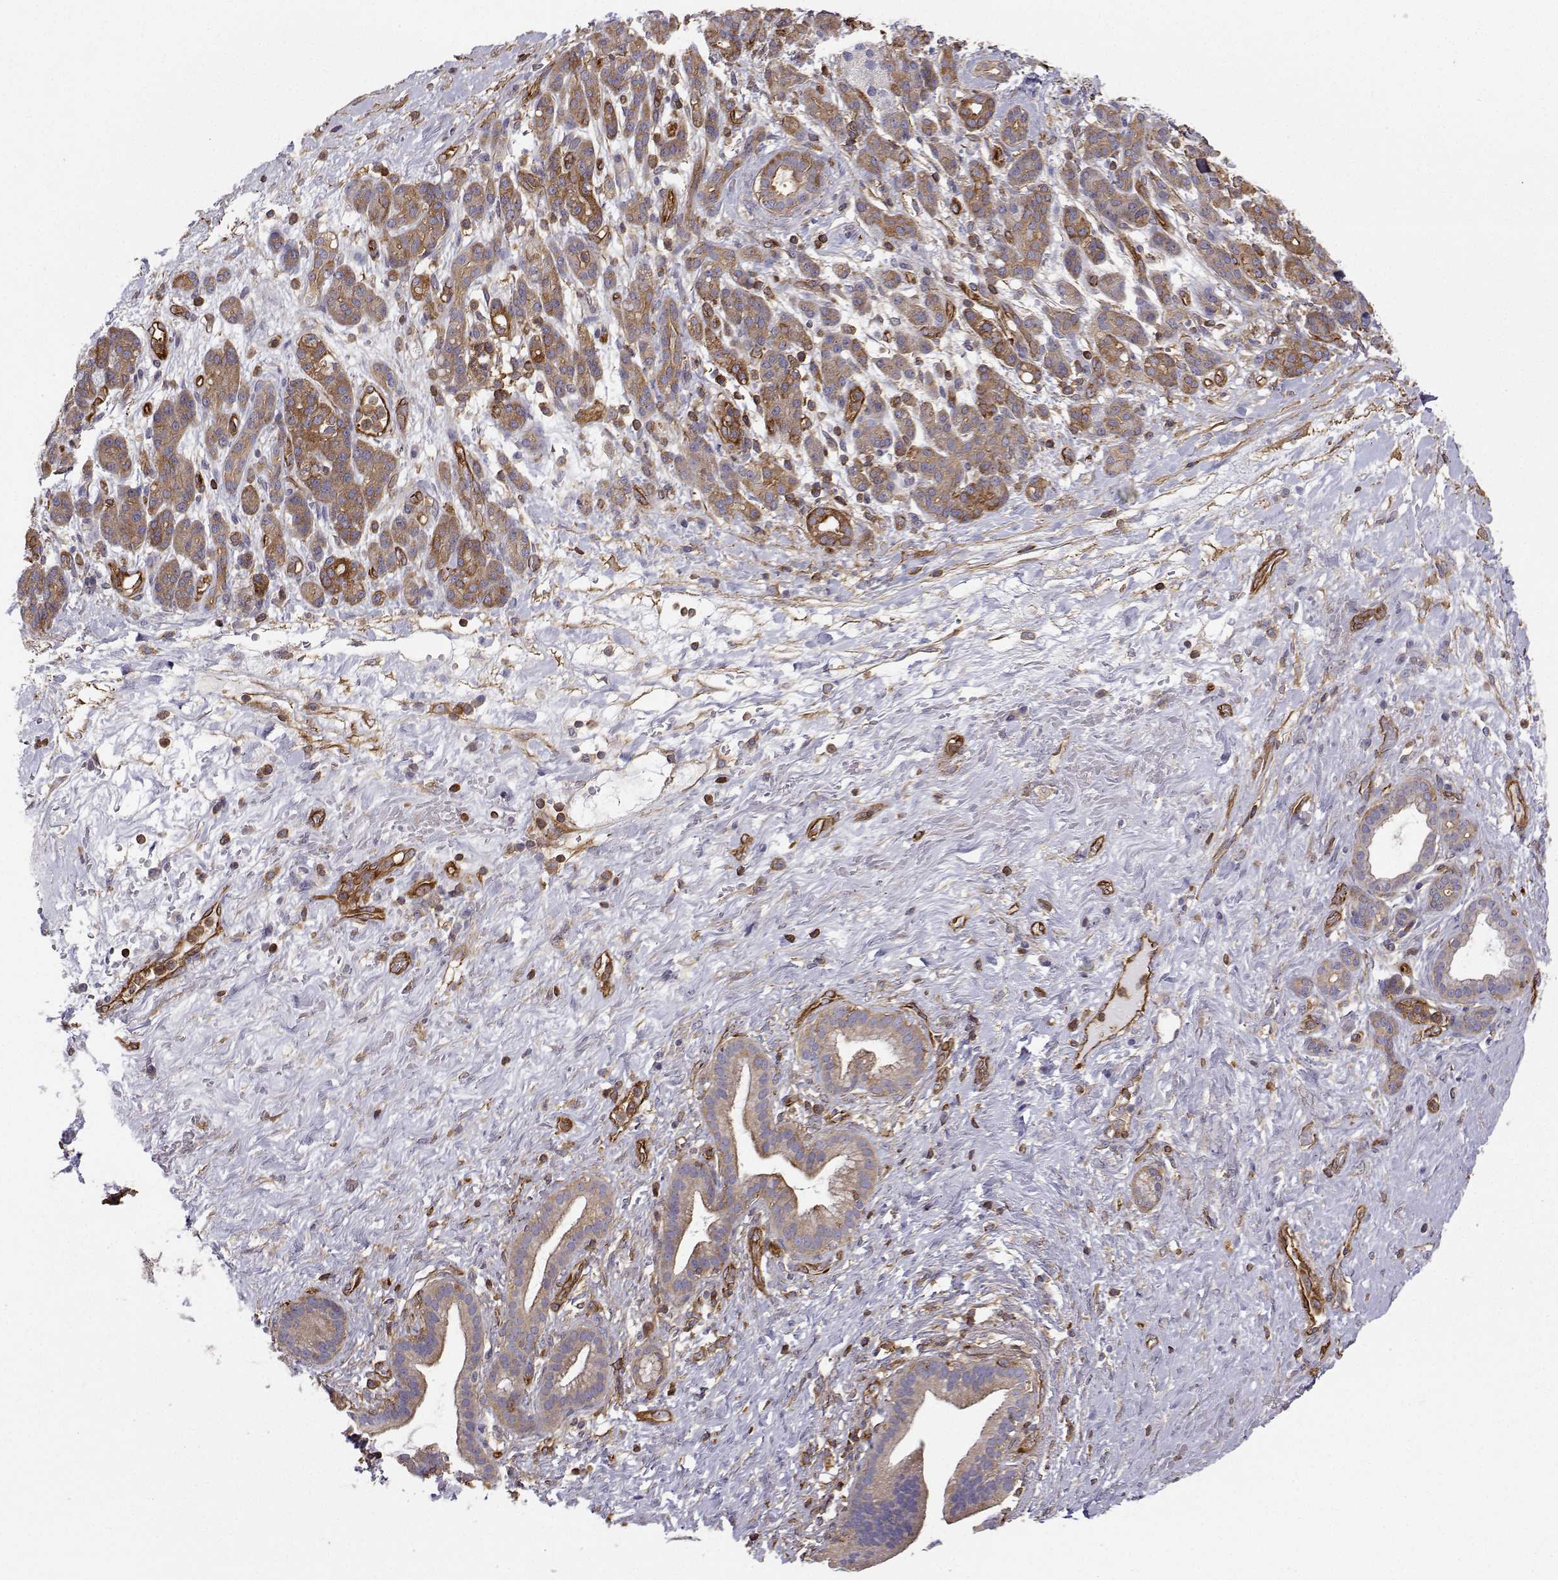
{"staining": {"intensity": "weak", "quantity": "<25%", "location": "cytoplasmic/membranous"}, "tissue": "pancreatic cancer", "cell_type": "Tumor cells", "image_type": "cancer", "snomed": [{"axis": "morphology", "description": "Adenocarcinoma, NOS"}, {"axis": "topography", "description": "Pancreas"}], "caption": "This is a micrograph of immunohistochemistry staining of adenocarcinoma (pancreatic), which shows no positivity in tumor cells.", "gene": "MYH9", "patient": {"sex": "male", "age": 44}}